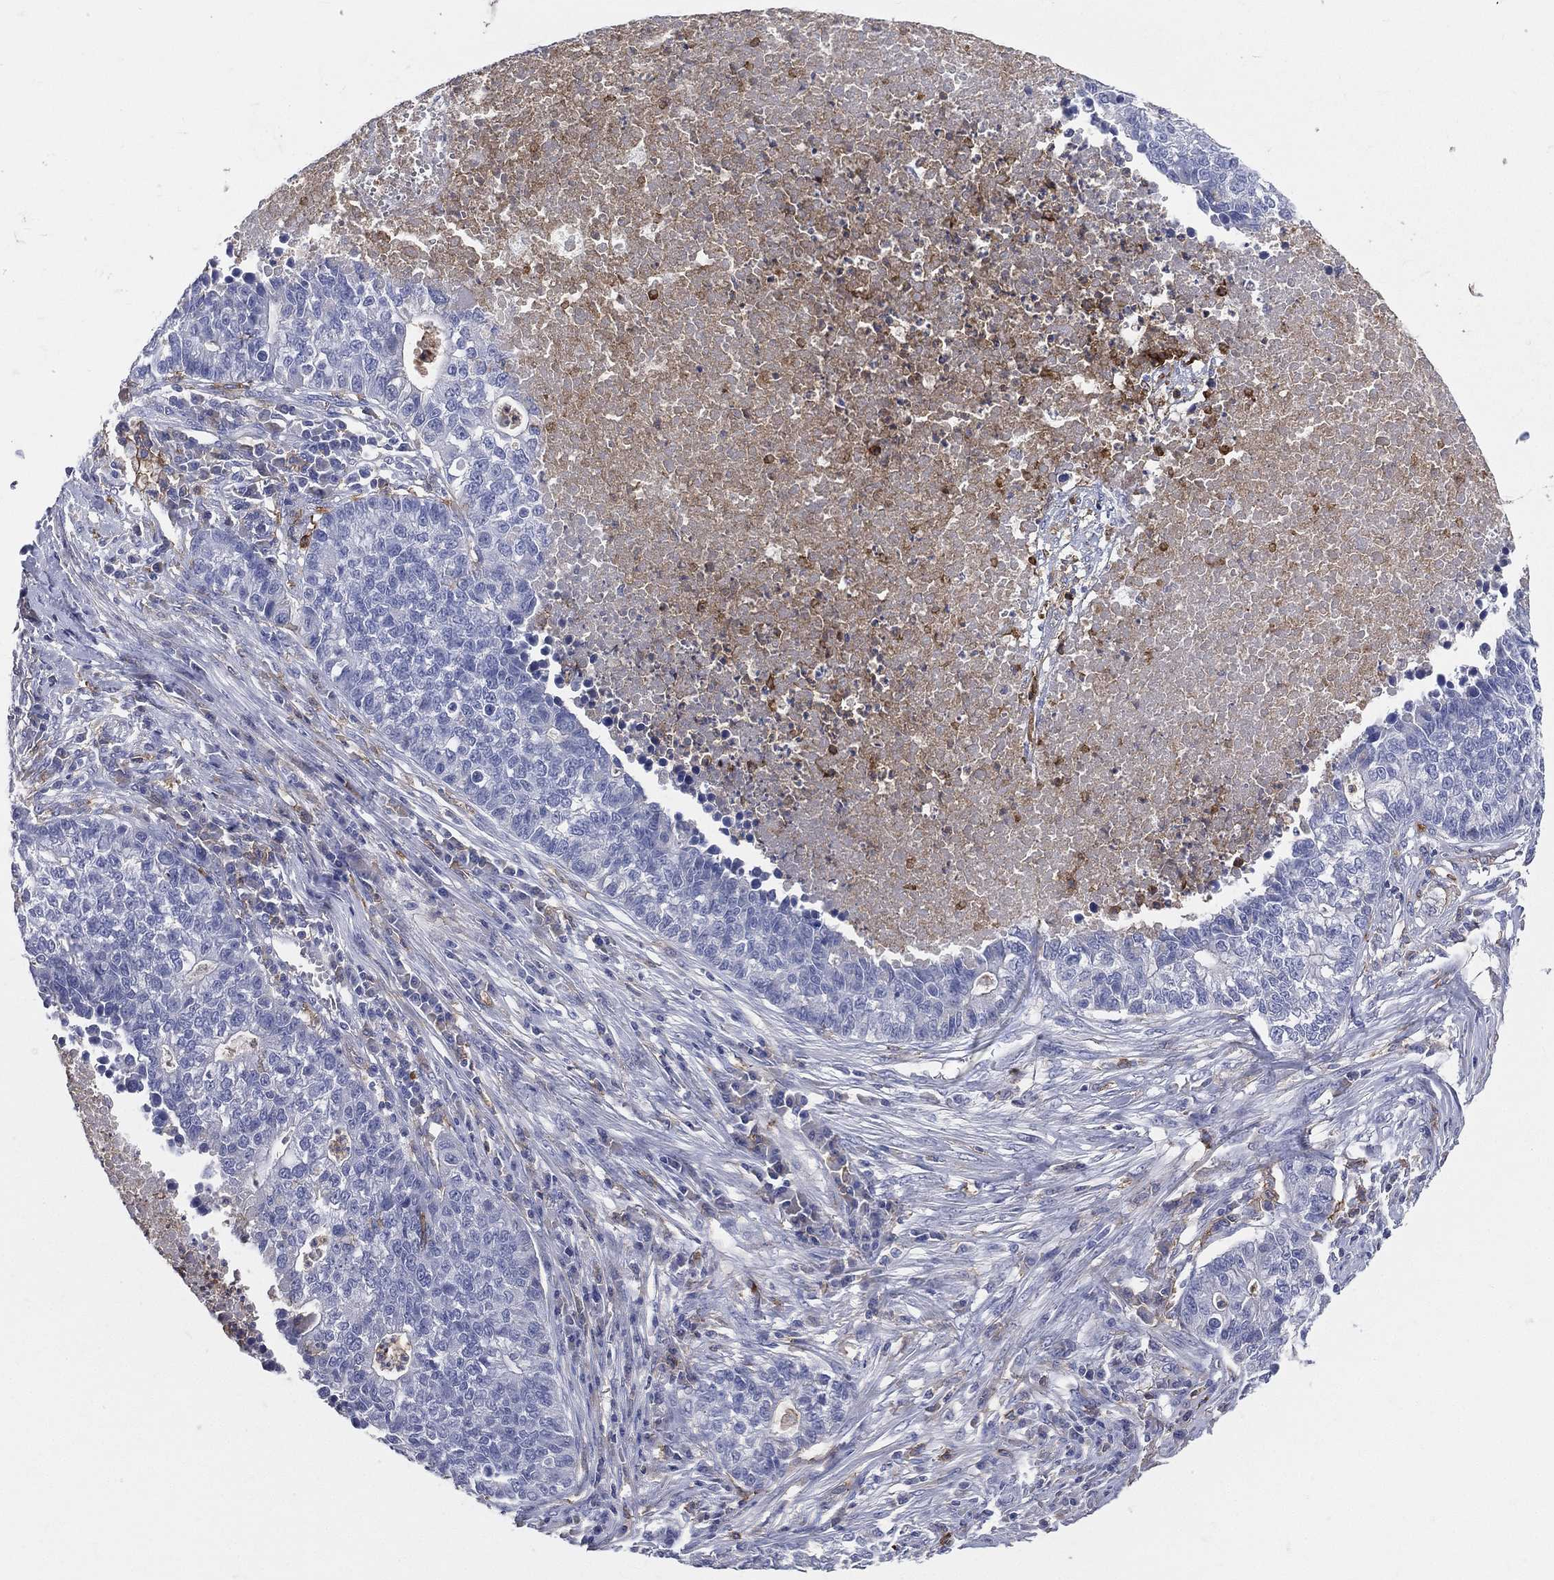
{"staining": {"intensity": "negative", "quantity": "none", "location": "none"}, "tissue": "lung cancer", "cell_type": "Tumor cells", "image_type": "cancer", "snomed": [{"axis": "morphology", "description": "Adenocarcinoma, NOS"}, {"axis": "topography", "description": "Lung"}], "caption": "DAB immunohistochemical staining of human lung cancer exhibits no significant staining in tumor cells. (Brightfield microscopy of DAB (3,3'-diaminobenzidine) immunohistochemistry (IHC) at high magnification).", "gene": "CD33", "patient": {"sex": "male", "age": 57}}